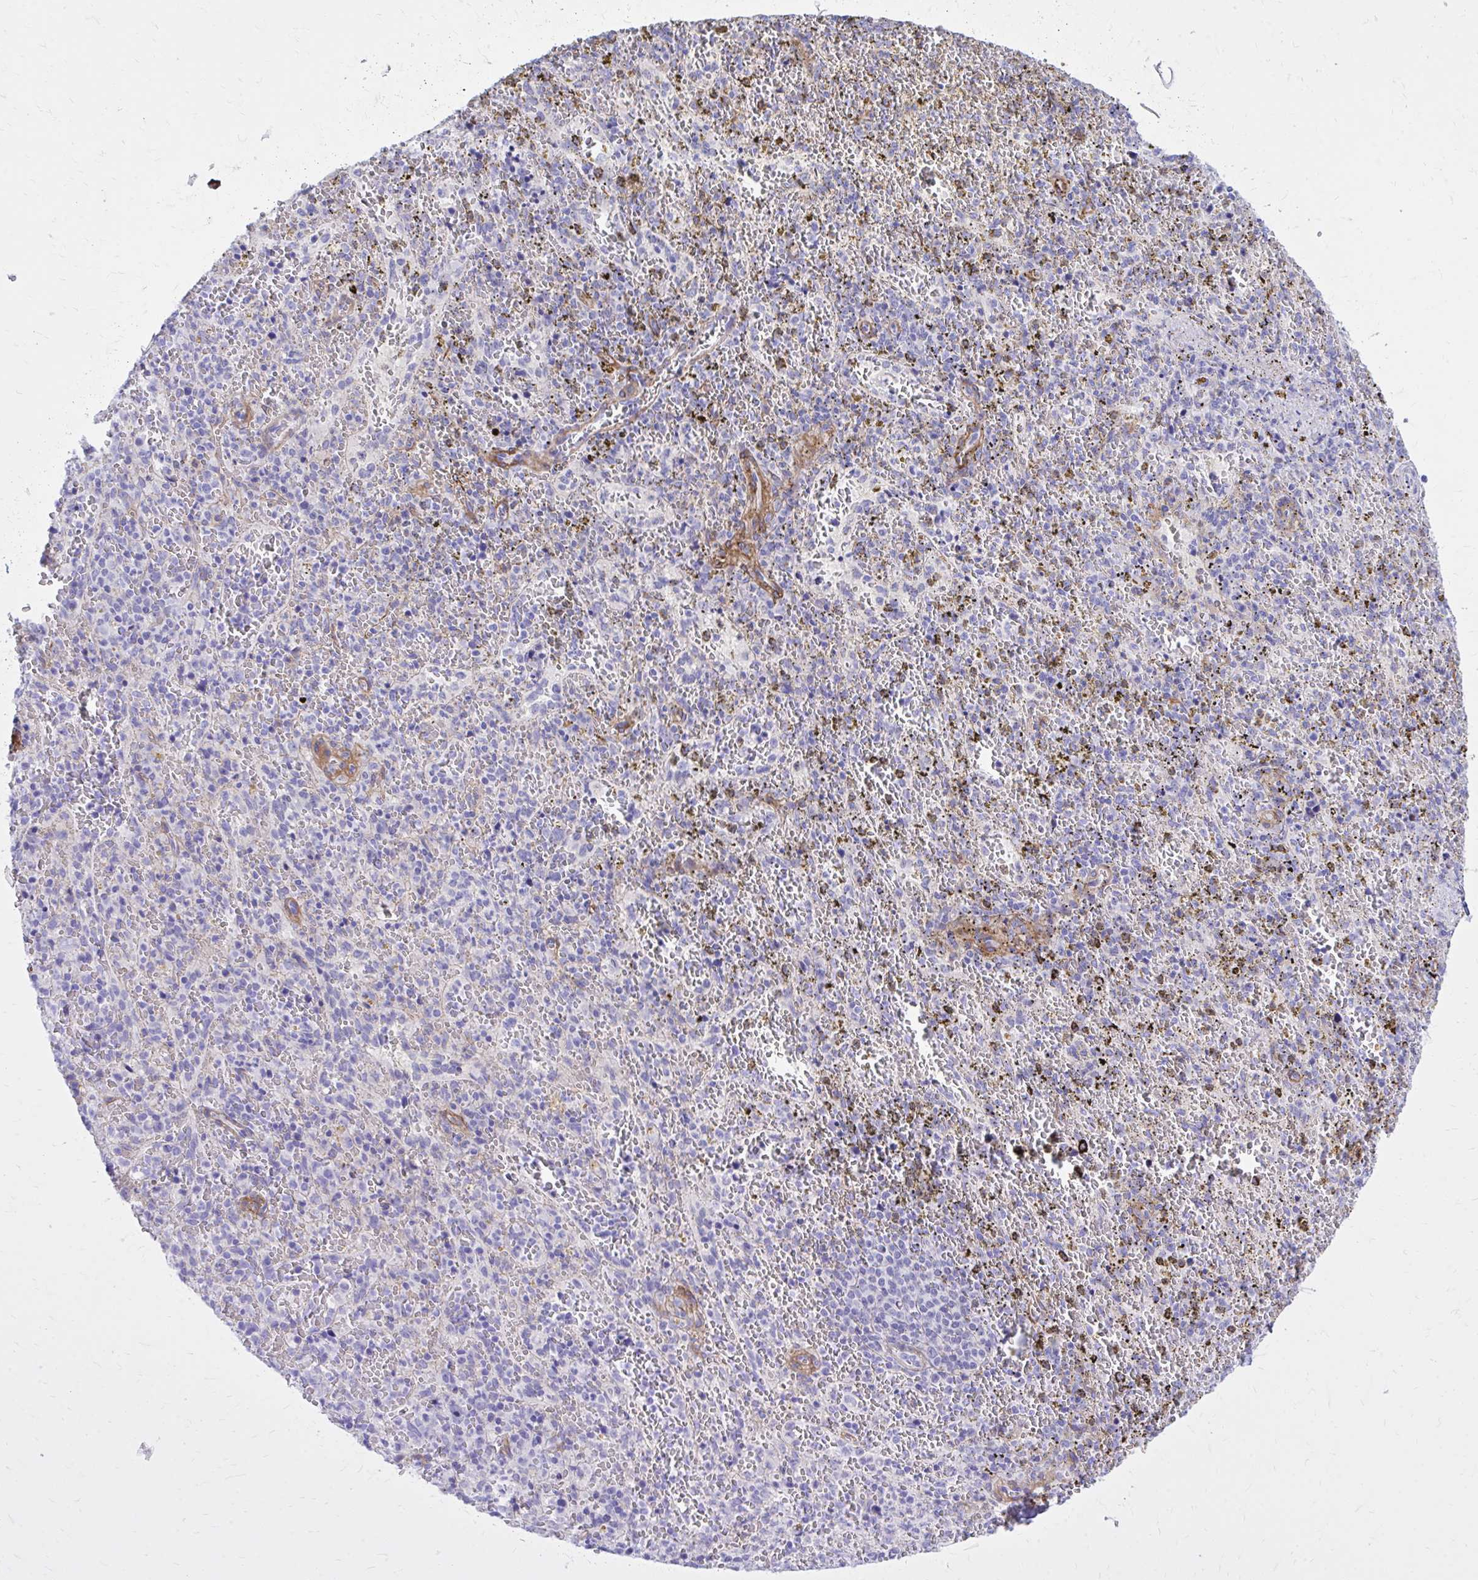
{"staining": {"intensity": "negative", "quantity": "none", "location": "none"}, "tissue": "spleen", "cell_type": "Cells in red pulp", "image_type": "normal", "snomed": [{"axis": "morphology", "description": "Normal tissue, NOS"}, {"axis": "topography", "description": "Spleen"}], "caption": "Cells in red pulp are negative for protein expression in benign human spleen. Nuclei are stained in blue.", "gene": "EPB41L1", "patient": {"sex": "female", "age": 50}}